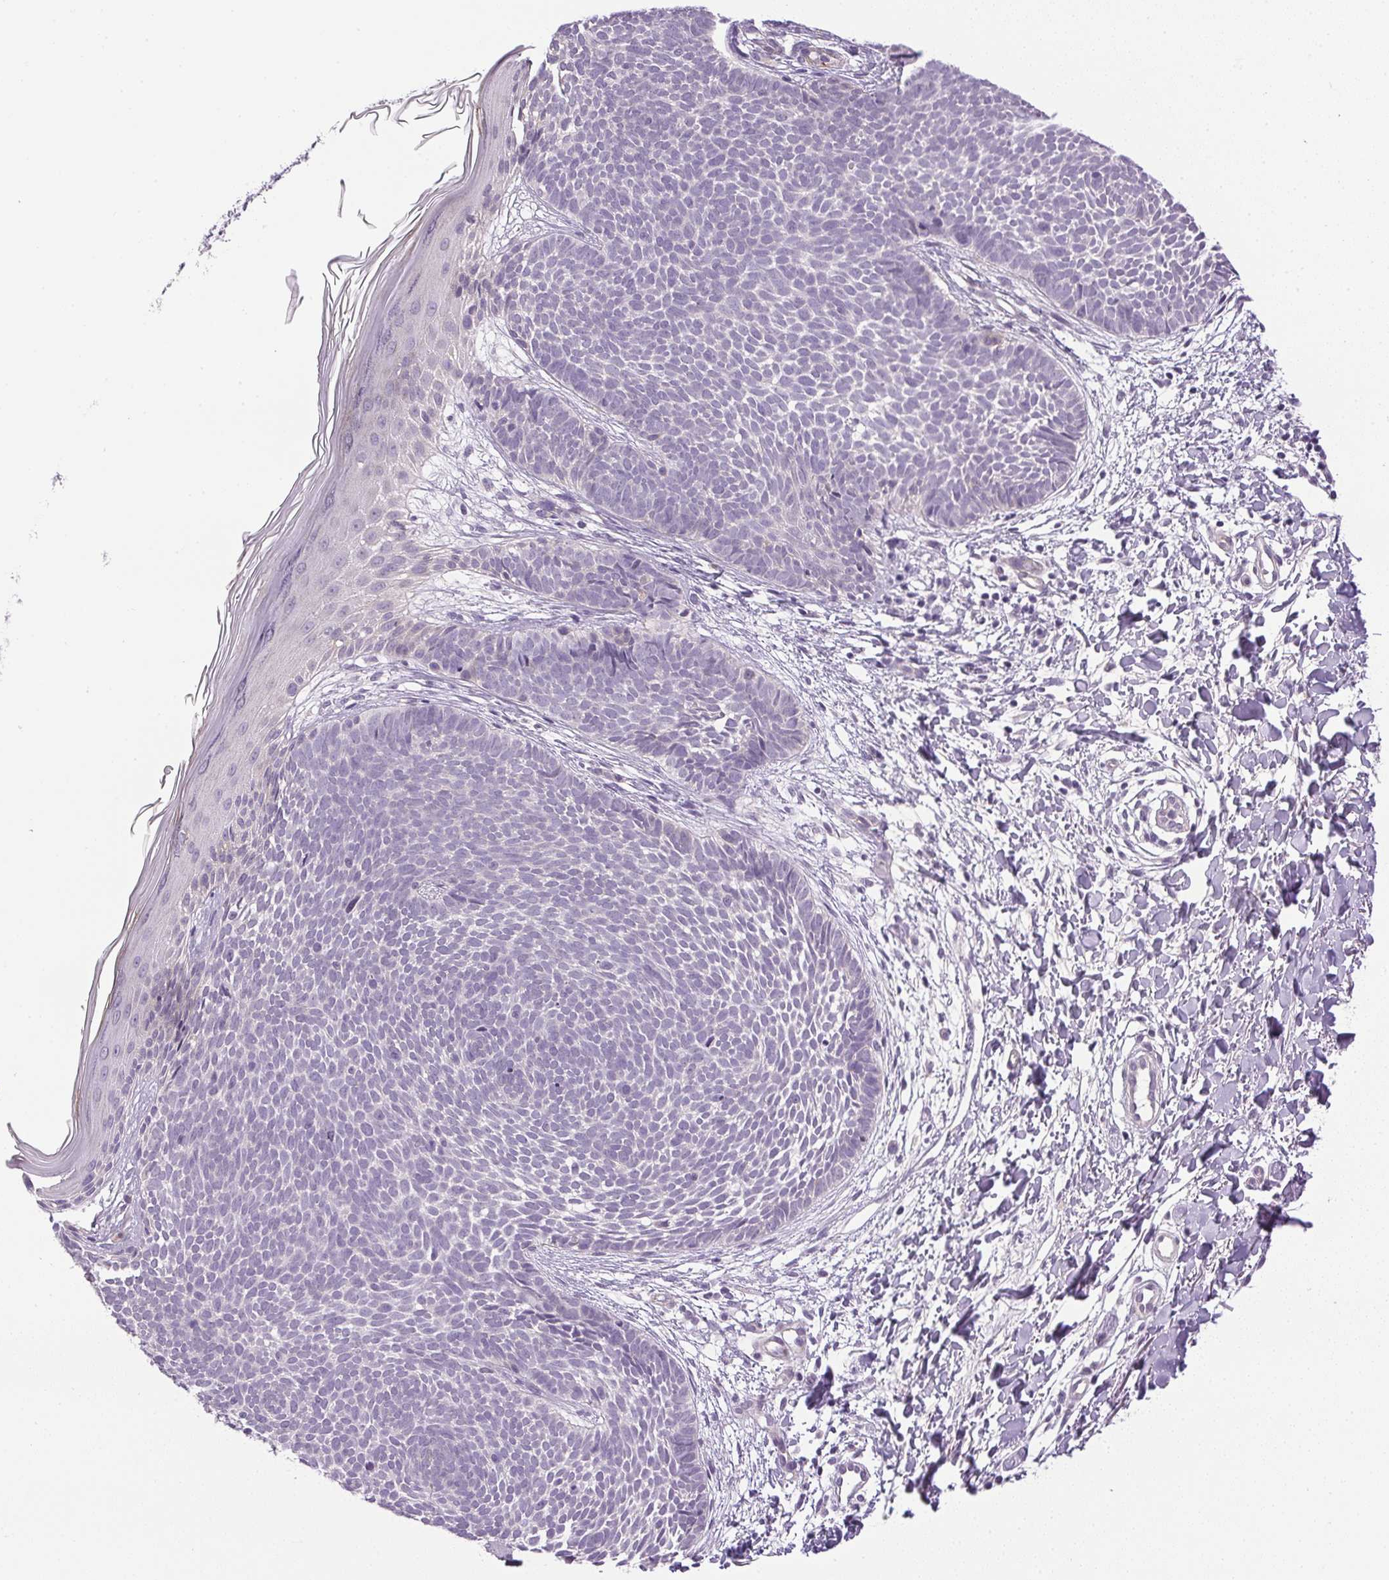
{"staining": {"intensity": "negative", "quantity": "none", "location": "none"}, "tissue": "skin cancer", "cell_type": "Tumor cells", "image_type": "cancer", "snomed": [{"axis": "morphology", "description": "Basal cell carcinoma"}, {"axis": "topography", "description": "Skin"}], "caption": "DAB (3,3'-diaminobenzidine) immunohistochemical staining of skin cancer (basal cell carcinoma) reveals no significant staining in tumor cells.", "gene": "PRL", "patient": {"sex": "female", "age": 51}}